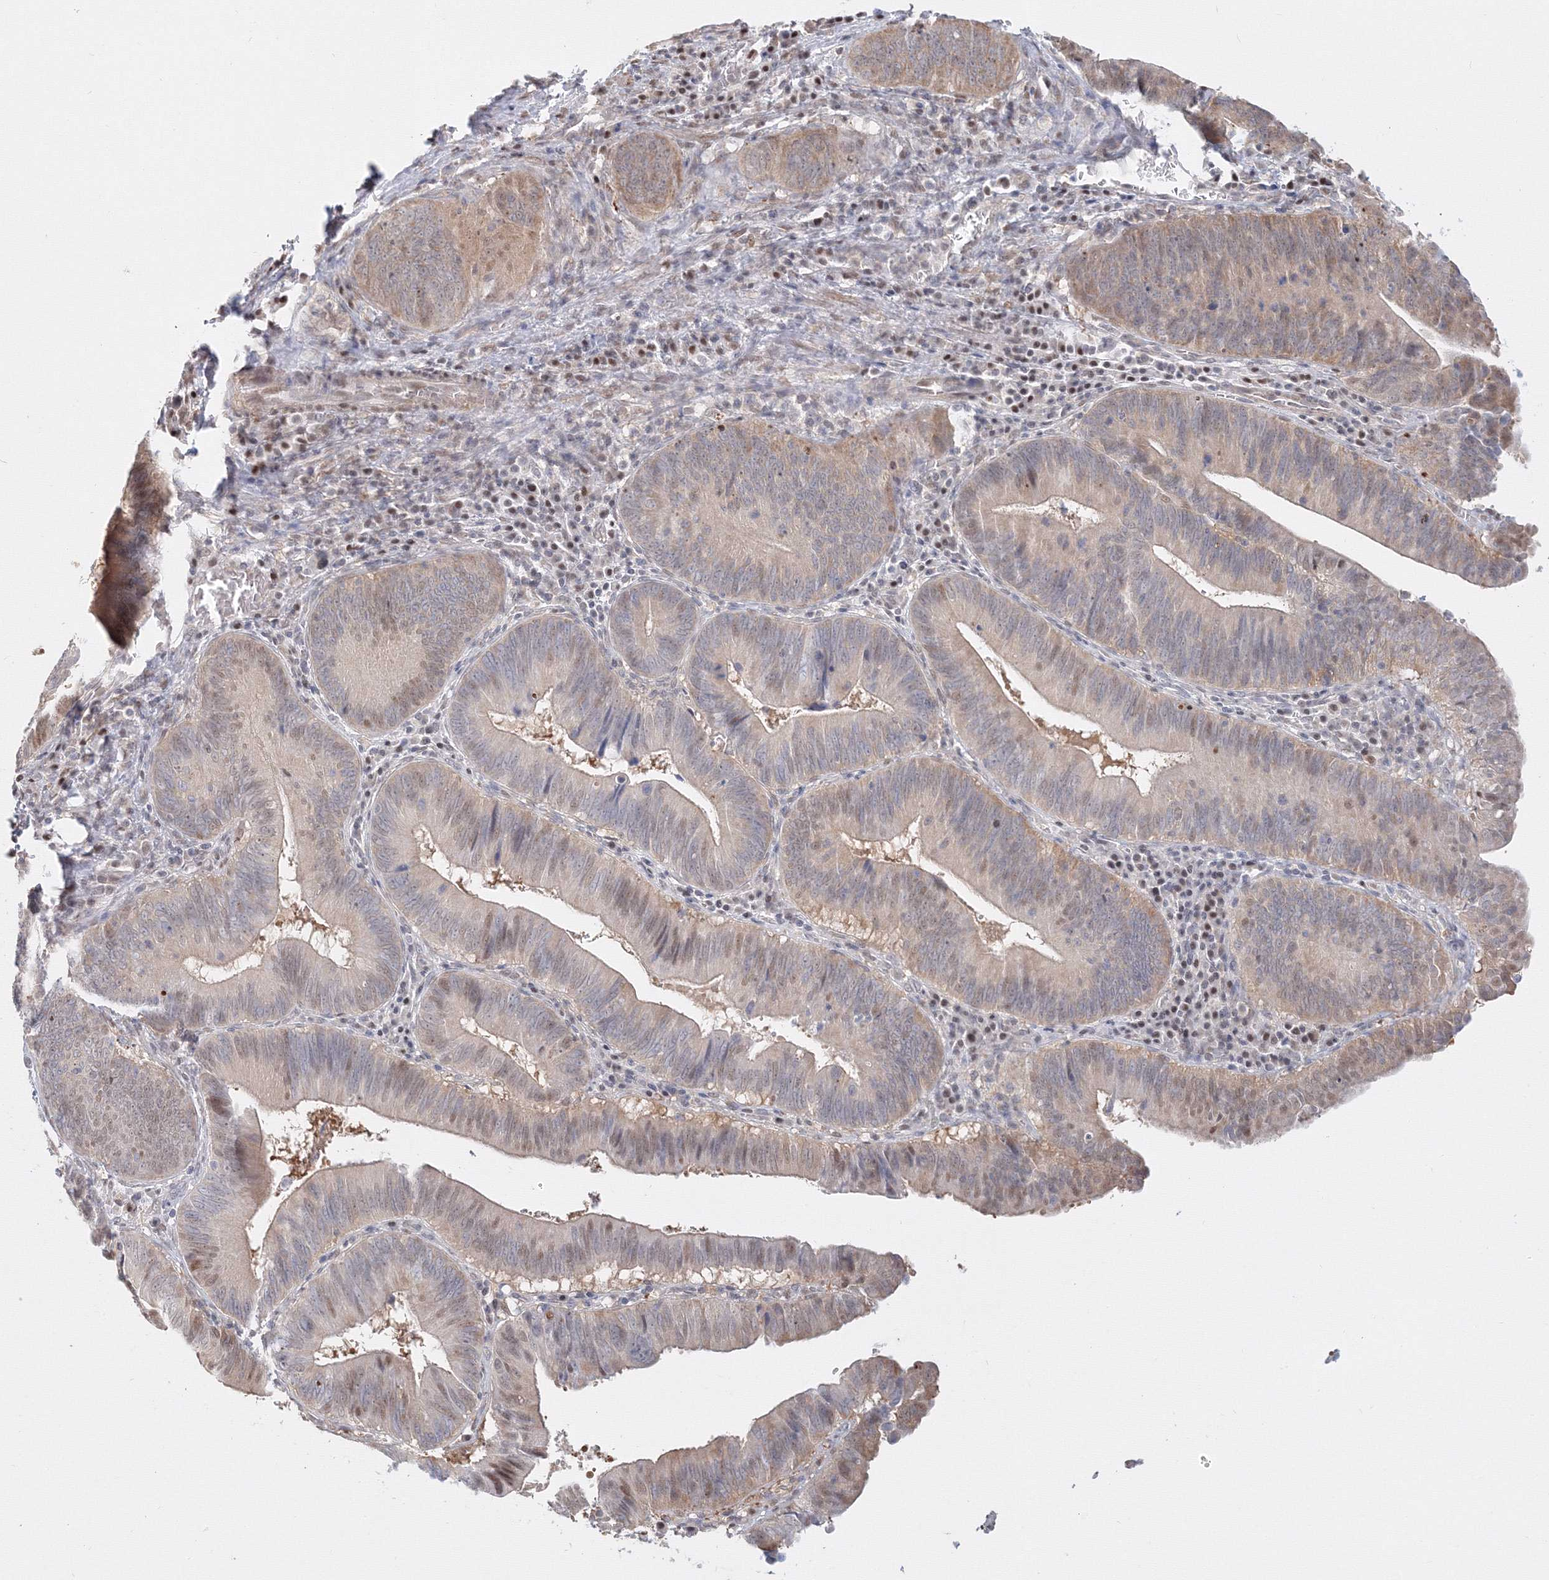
{"staining": {"intensity": "moderate", "quantity": "25%-75%", "location": "nuclear"}, "tissue": "pancreatic cancer", "cell_type": "Tumor cells", "image_type": "cancer", "snomed": [{"axis": "morphology", "description": "Adenocarcinoma, NOS"}, {"axis": "topography", "description": "Pancreas"}], "caption": "Tumor cells demonstrate medium levels of moderate nuclear expression in approximately 25%-75% of cells in pancreatic cancer.", "gene": "ARHGAP21", "patient": {"sex": "male", "age": 63}}